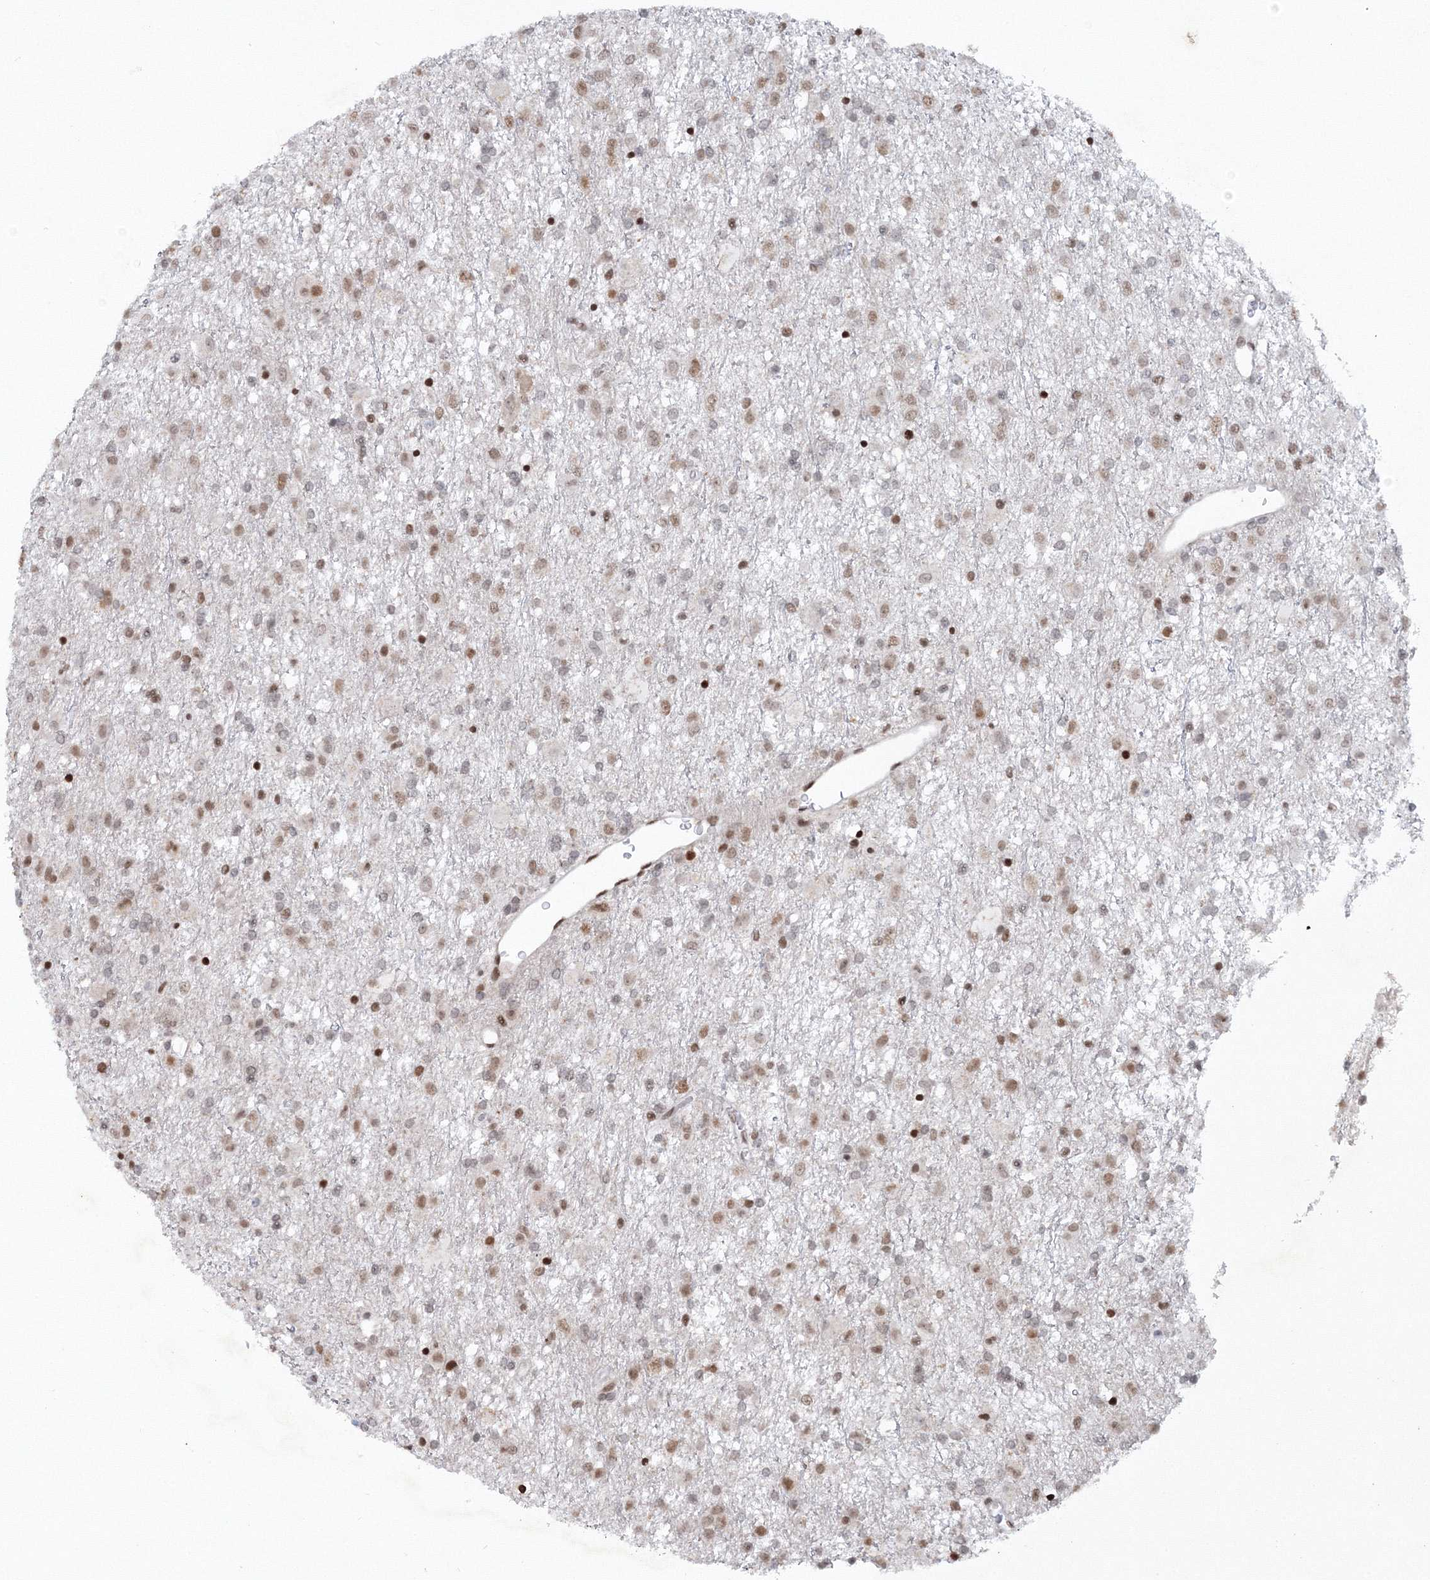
{"staining": {"intensity": "moderate", "quantity": ">75%", "location": "nuclear"}, "tissue": "glioma", "cell_type": "Tumor cells", "image_type": "cancer", "snomed": [{"axis": "morphology", "description": "Glioma, malignant, Low grade"}, {"axis": "topography", "description": "Brain"}], "caption": "Tumor cells display medium levels of moderate nuclear expression in approximately >75% of cells in human glioma.", "gene": "C3orf33", "patient": {"sex": "male", "age": 65}}